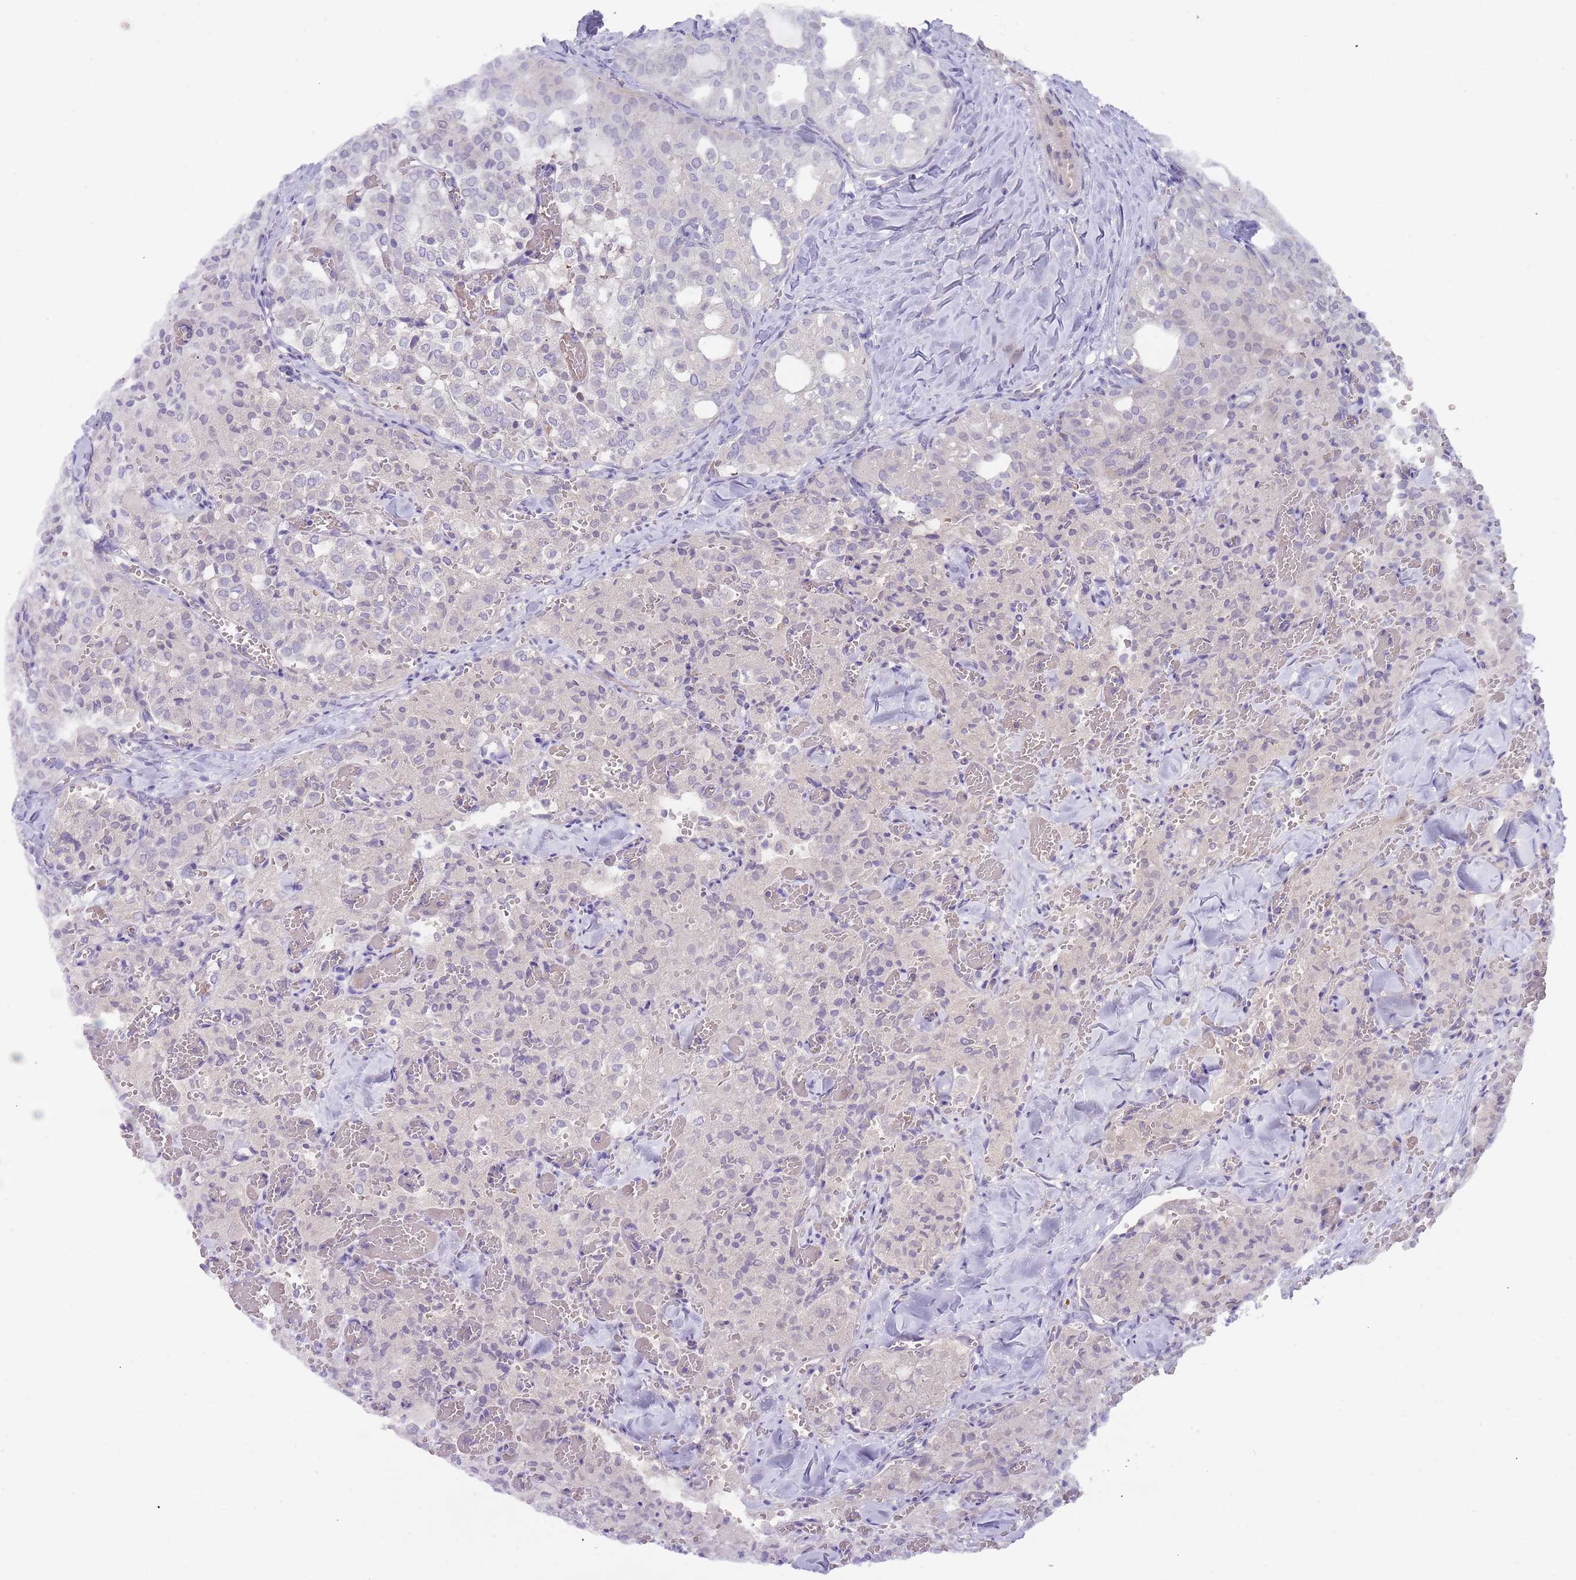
{"staining": {"intensity": "negative", "quantity": "none", "location": "none"}, "tissue": "thyroid cancer", "cell_type": "Tumor cells", "image_type": "cancer", "snomed": [{"axis": "morphology", "description": "Follicular adenoma carcinoma, NOS"}, {"axis": "topography", "description": "Thyroid gland"}], "caption": "IHC image of neoplastic tissue: follicular adenoma carcinoma (thyroid) stained with DAB shows no significant protein expression in tumor cells.", "gene": "PRAC1", "patient": {"sex": "male", "age": 75}}